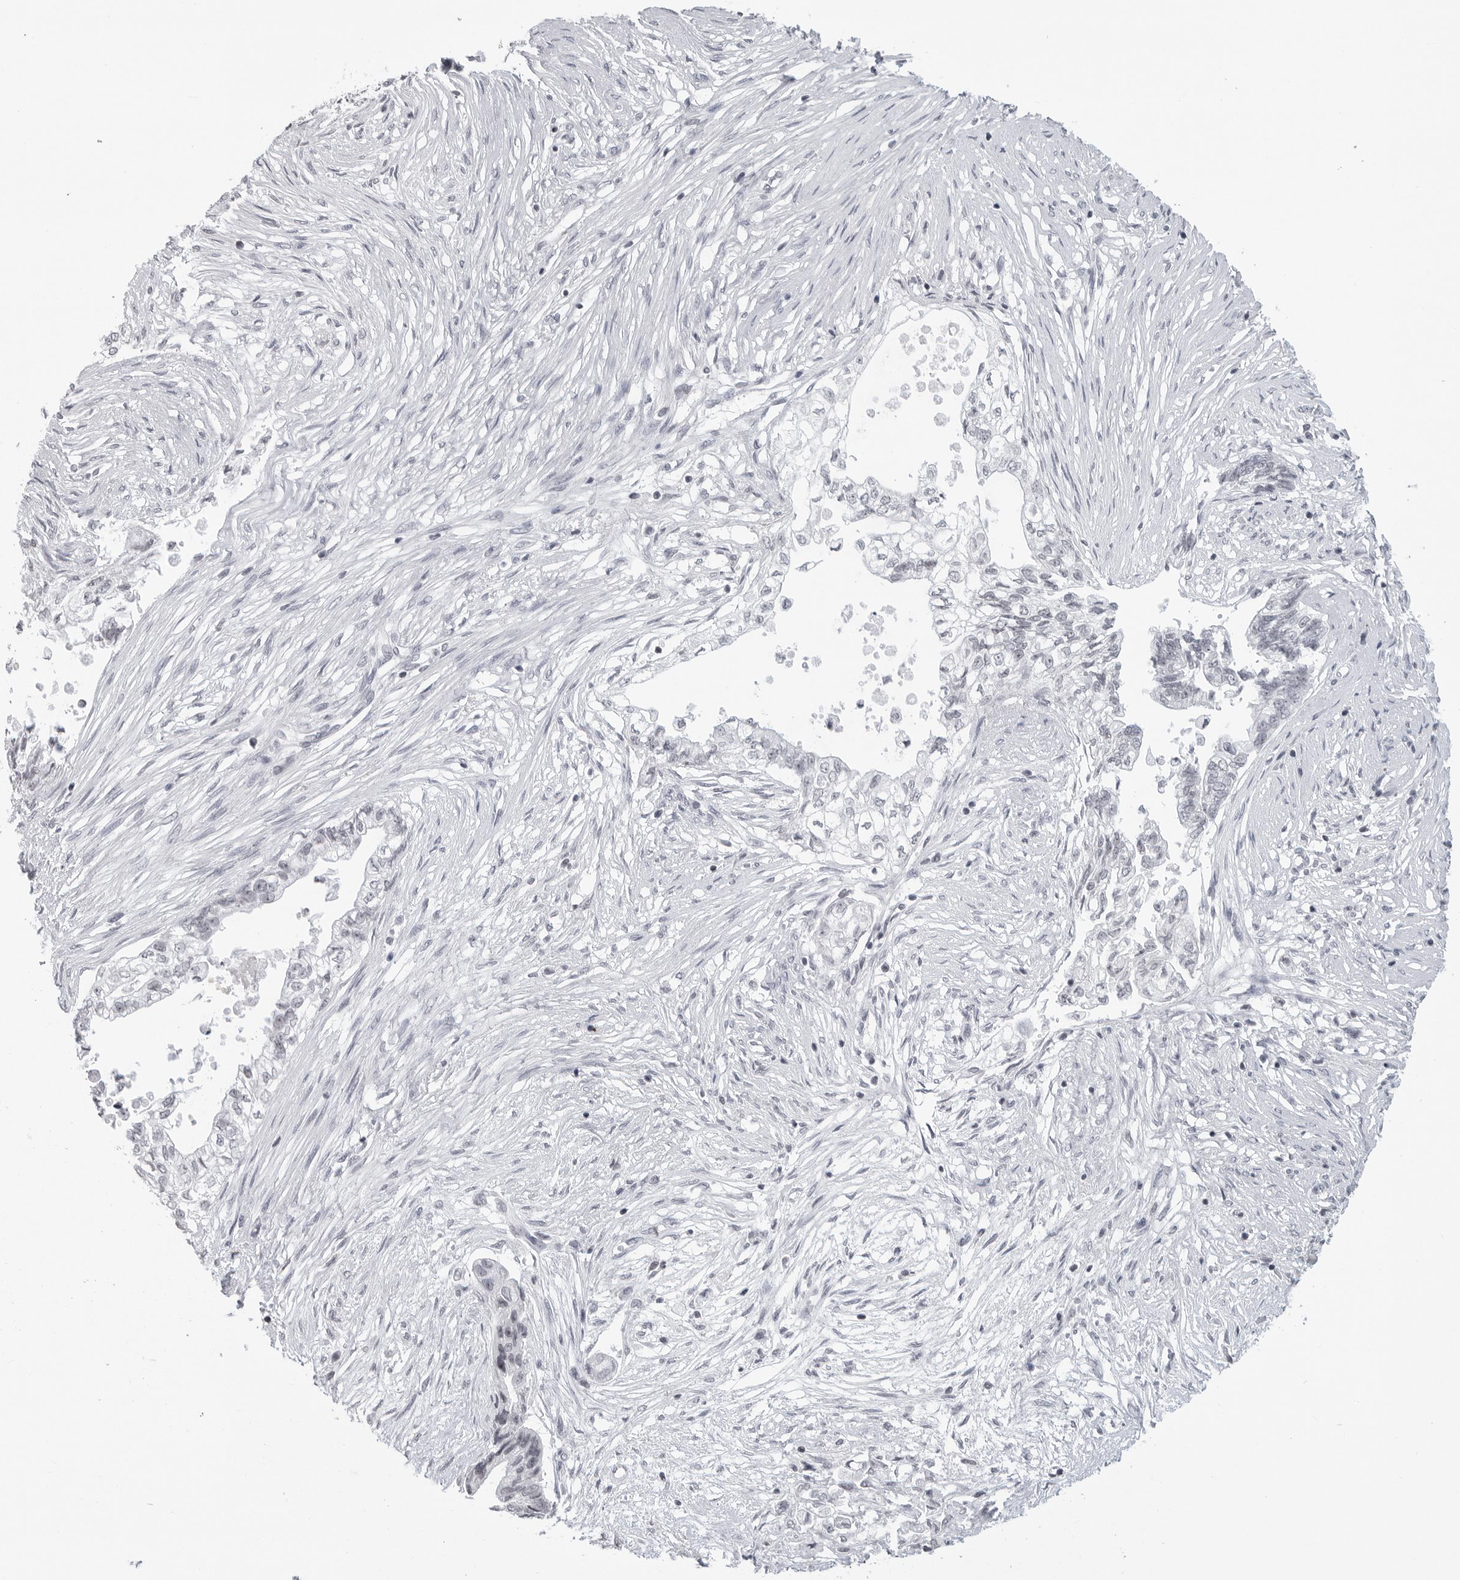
{"staining": {"intensity": "negative", "quantity": "none", "location": "none"}, "tissue": "pancreatic cancer", "cell_type": "Tumor cells", "image_type": "cancer", "snomed": [{"axis": "morphology", "description": "Adenocarcinoma, NOS"}, {"axis": "topography", "description": "Pancreas"}], "caption": "IHC histopathology image of adenocarcinoma (pancreatic) stained for a protein (brown), which shows no expression in tumor cells. The staining is performed using DAB brown chromogen with nuclei counter-stained in using hematoxylin.", "gene": "DDX54", "patient": {"sex": "male", "age": 72}}